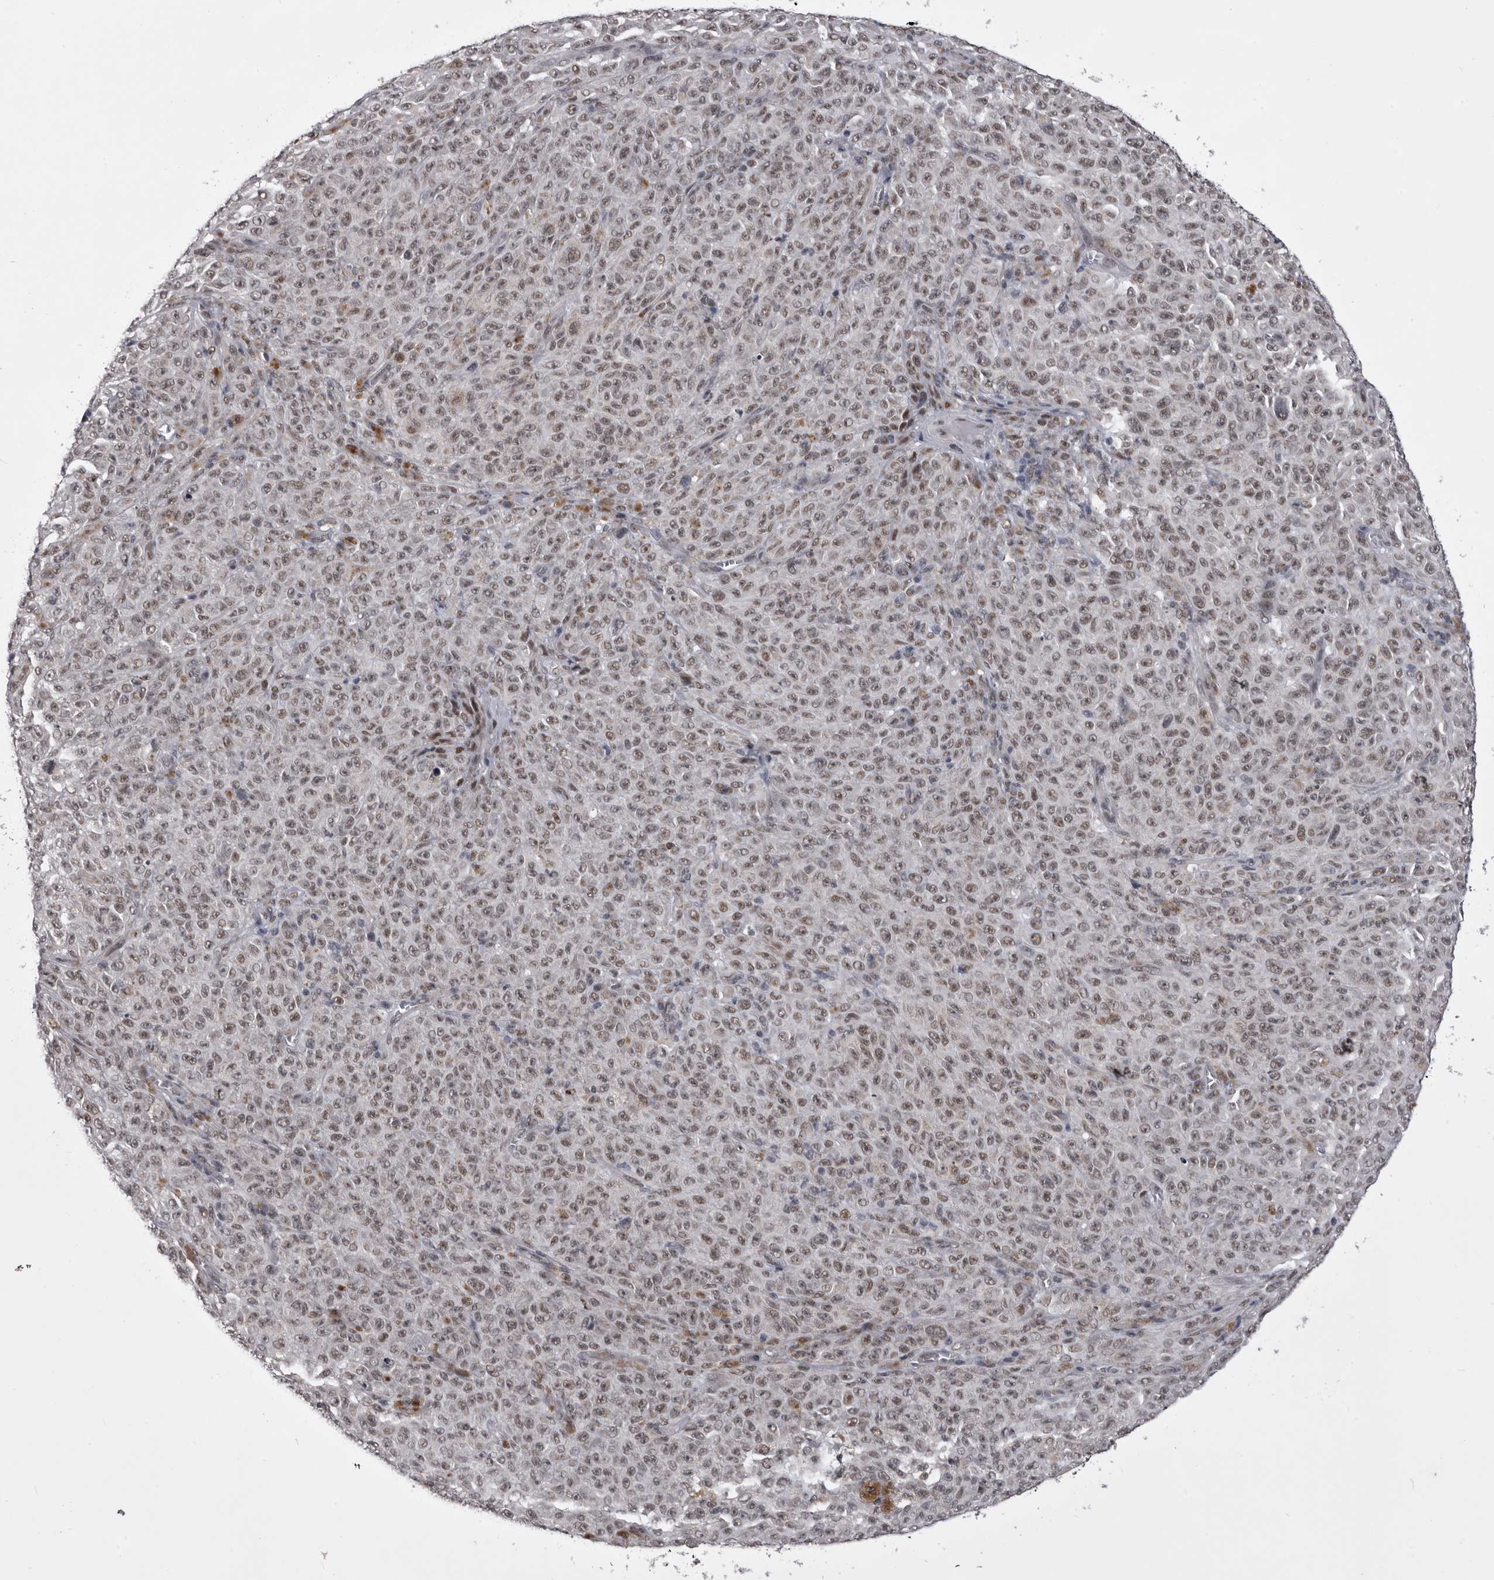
{"staining": {"intensity": "weak", "quantity": "25%-75%", "location": "nuclear"}, "tissue": "melanoma", "cell_type": "Tumor cells", "image_type": "cancer", "snomed": [{"axis": "morphology", "description": "Malignant melanoma, NOS"}, {"axis": "topography", "description": "Skin"}], "caption": "Tumor cells exhibit low levels of weak nuclear expression in about 25%-75% of cells in melanoma.", "gene": "PRPF3", "patient": {"sex": "female", "age": 82}}